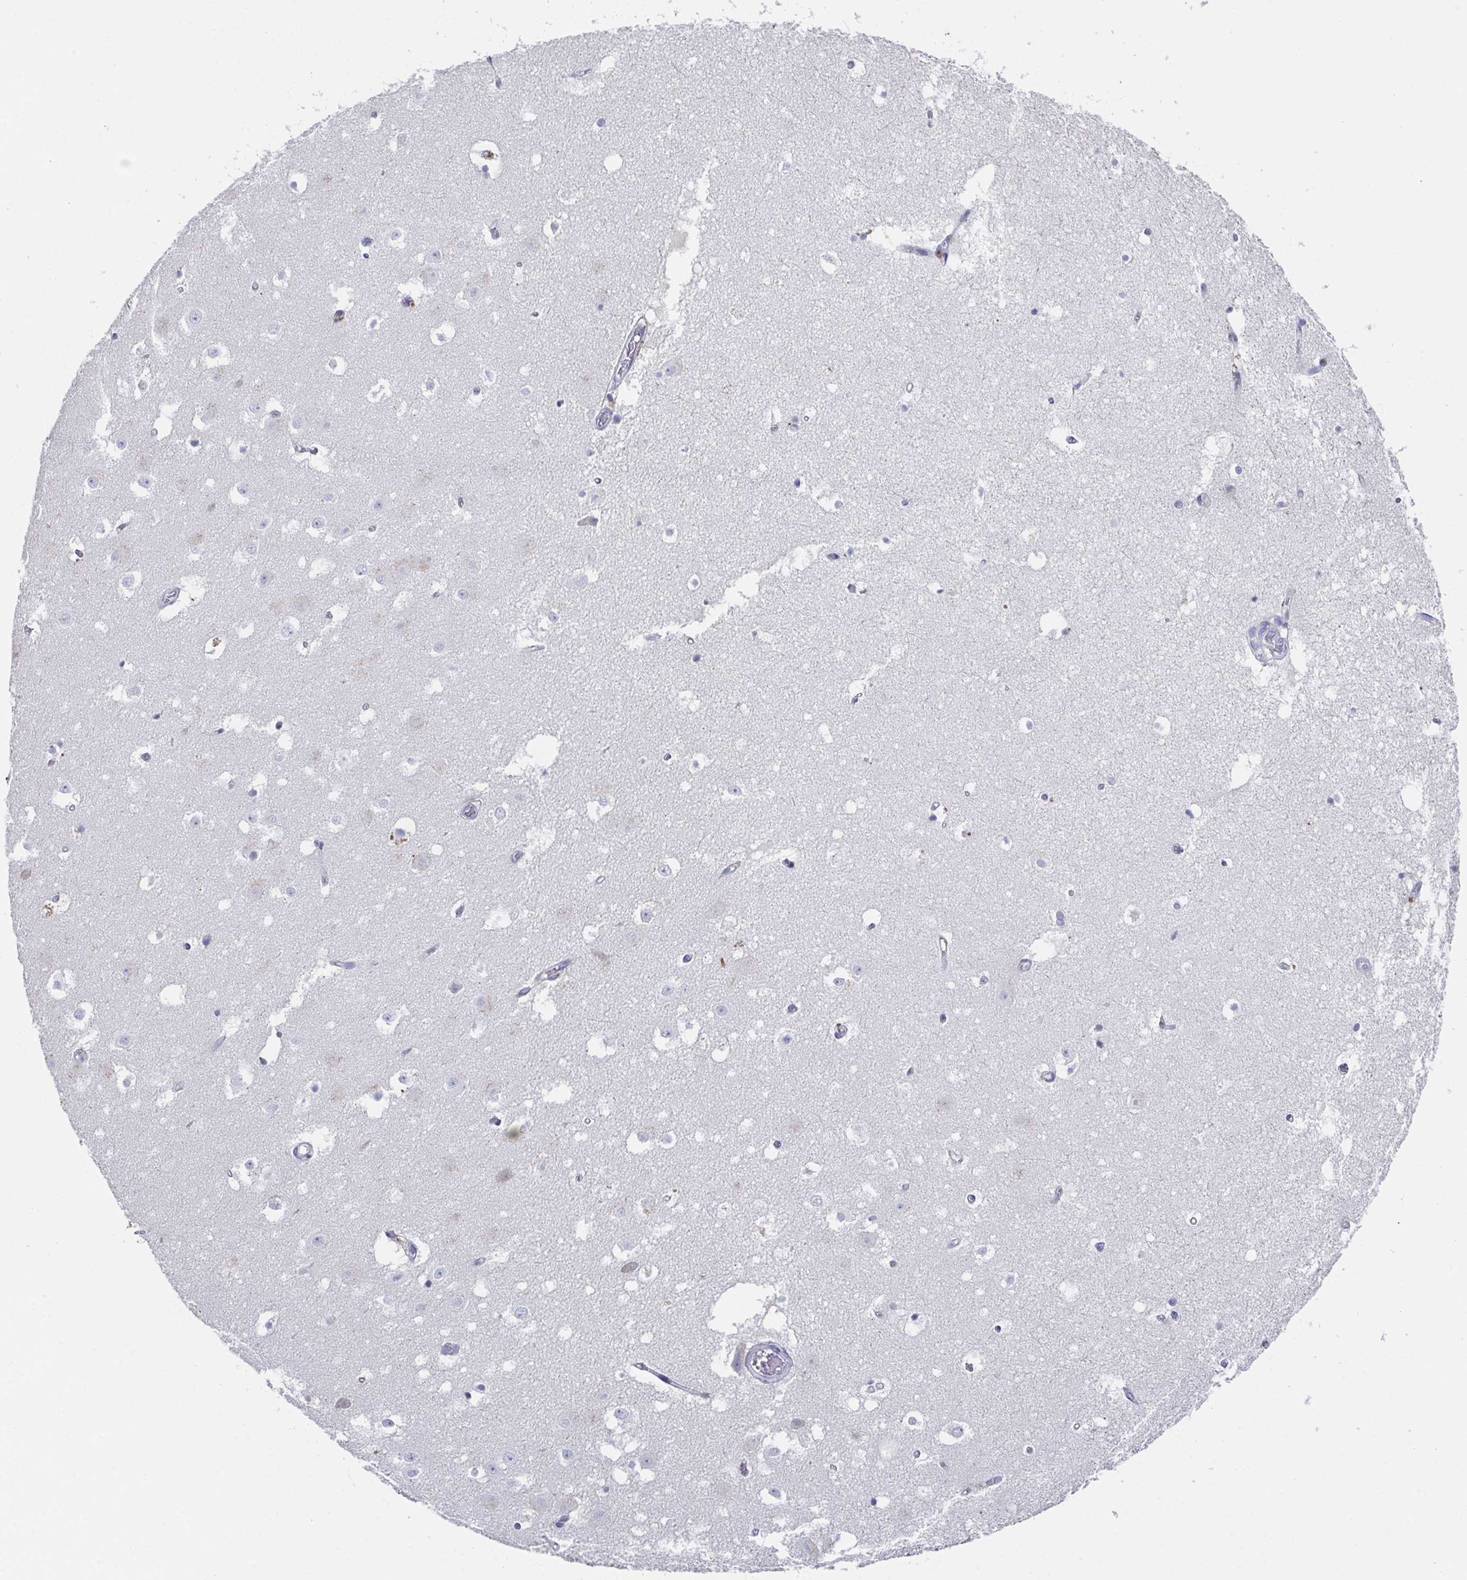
{"staining": {"intensity": "negative", "quantity": "none", "location": "none"}, "tissue": "hippocampus", "cell_type": "Glial cells", "image_type": "normal", "snomed": [{"axis": "morphology", "description": "Normal tissue, NOS"}, {"axis": "topography", "description": "Hippocampus"}], "caption": "IHC photomicrograph of unremarkable human hippocampus stained for a protein (brown), which reveals no expression in glial cells.", "gene": "SSC4D", "patient": {"sex": "female", "age": 52}}